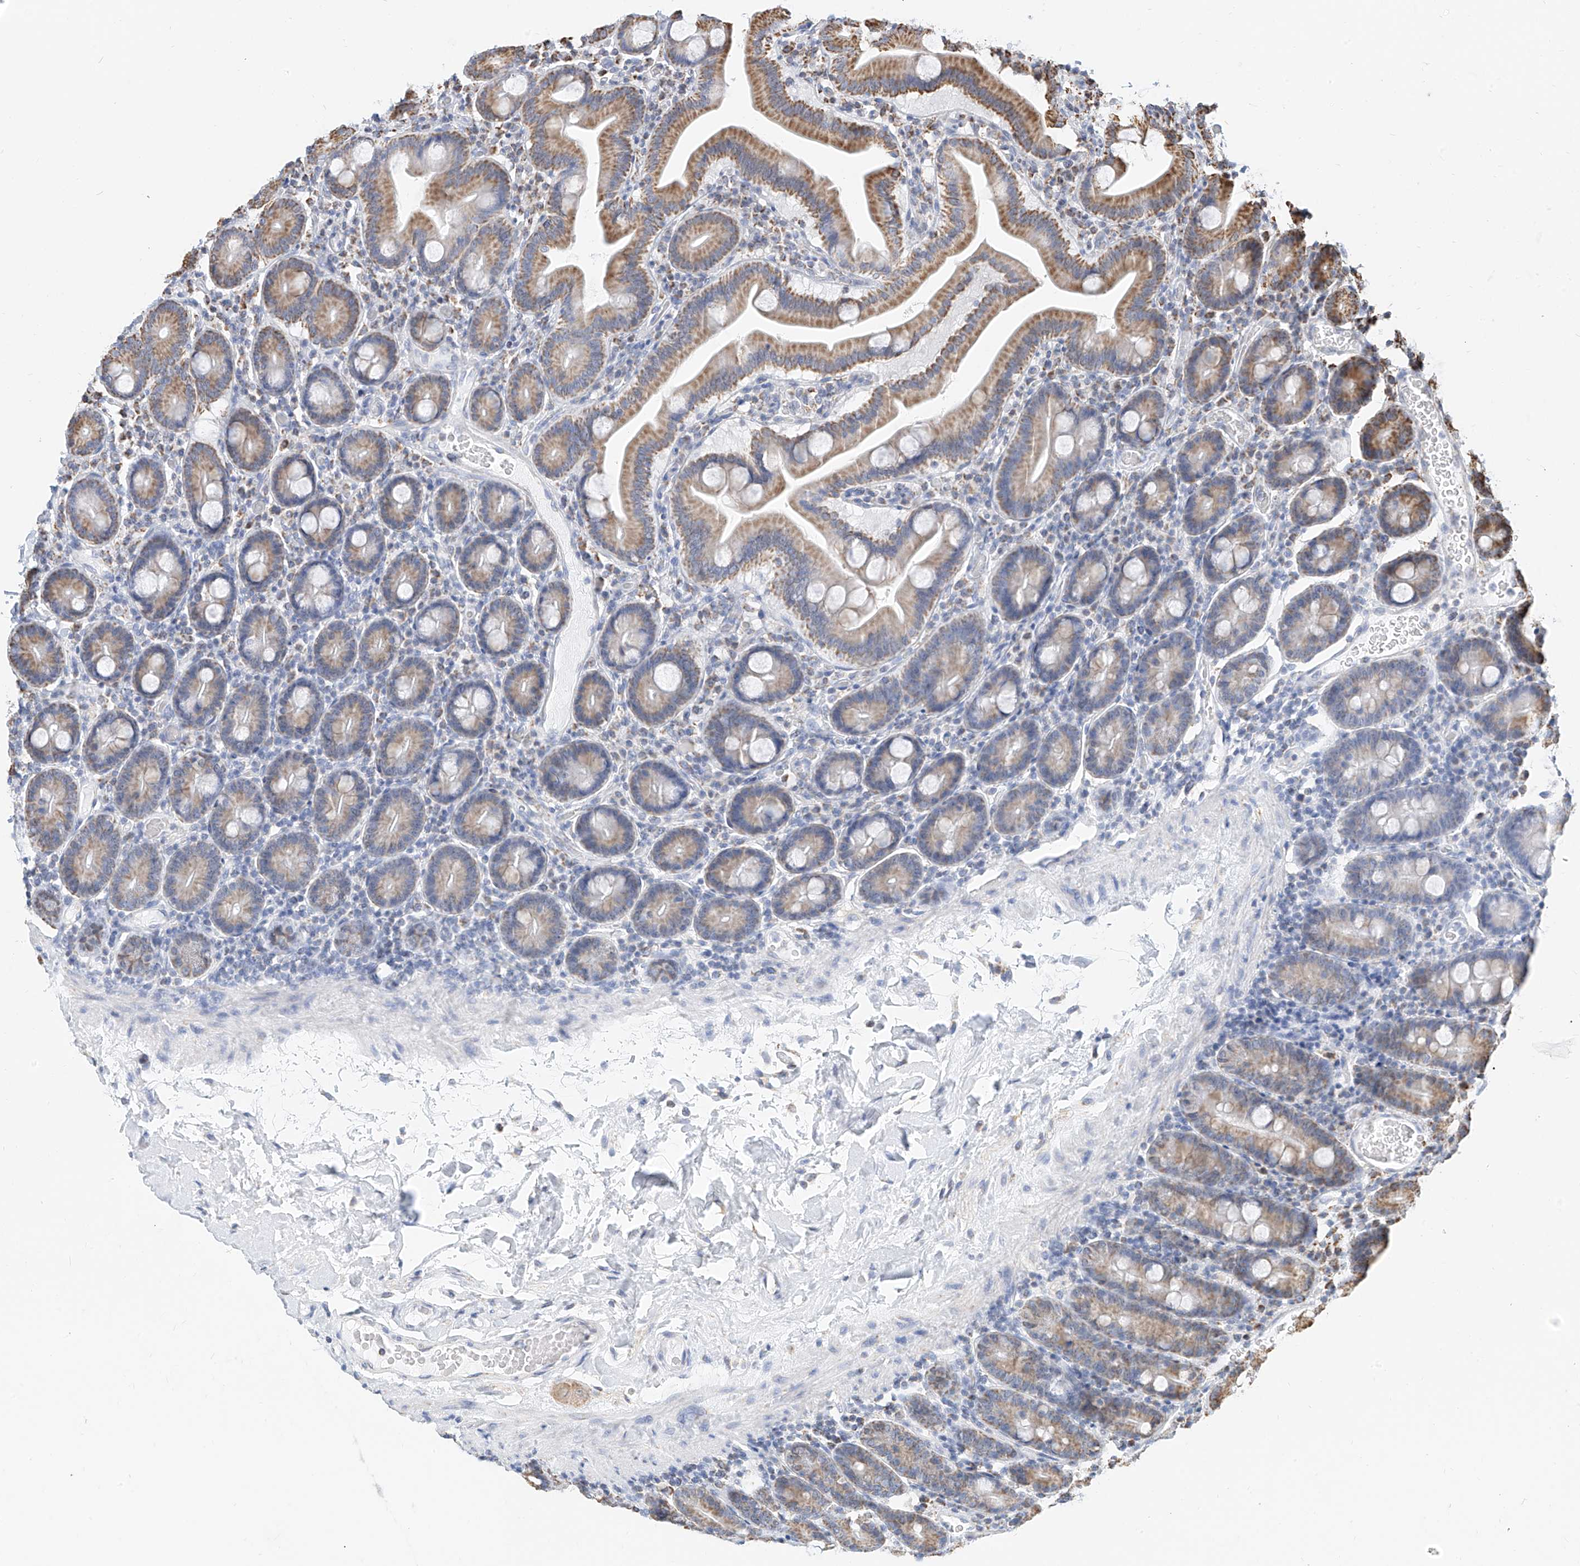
{"staining": {"intensity": "moderate", "quantity": ">75%", "location": "cytoplasmic/membranous"}, "tissue": "duodenum", "cell_type": "Glandular cells", "image_type": "normal", "snomed": [{"axis": "morphology", "description": "Normal tissue, NOS"}, {"axis": "topography", "description": "Duodenum"}], "caption": "Glandular cells display moderate cytoplasmic/membranous staining in about >75% of cells in benign duodenum.", "gene": "NALCN", "patient": {"sex": "male", "age": 55}}